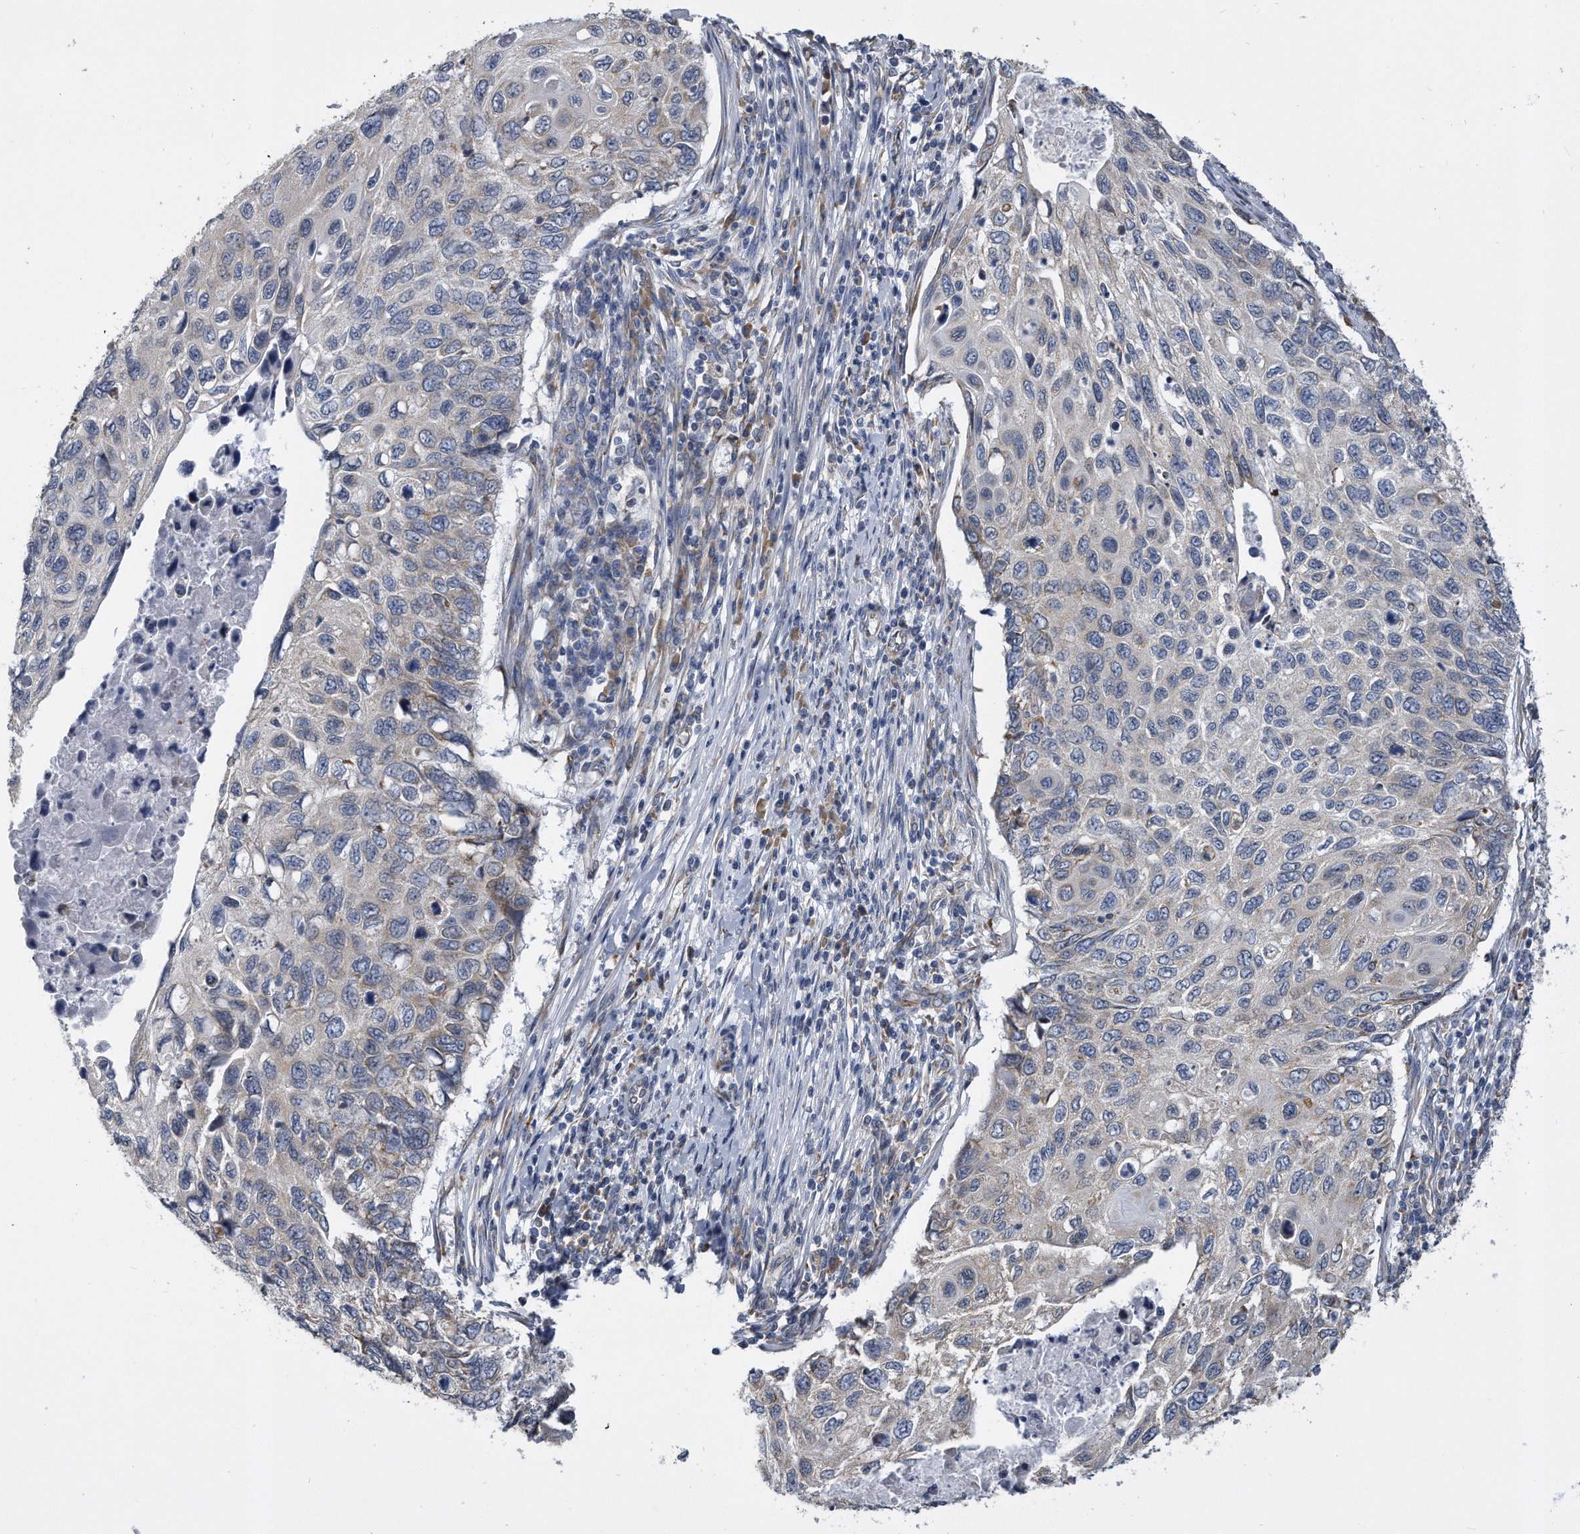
{"staining": {"intensity": "weak", "quantity": "<25%", "location": "cytoplasmic/membranous"}, "tissue": "cervical cancer", "cell_type": "Tumor cells", "image_type": "cancer", "snomed": [{"axis": "morphology", "description": "Squamous cell carcinoma, NOS"}, {"axis": "topography", "description": "Cervix"}], "caption": "Human squamous cell carcinoma (cervical) stained for a protein using IHC reveals no staining in tumor cells.", "gene": "CCDC47", "patient": {"sex": "female", "age": 70}}